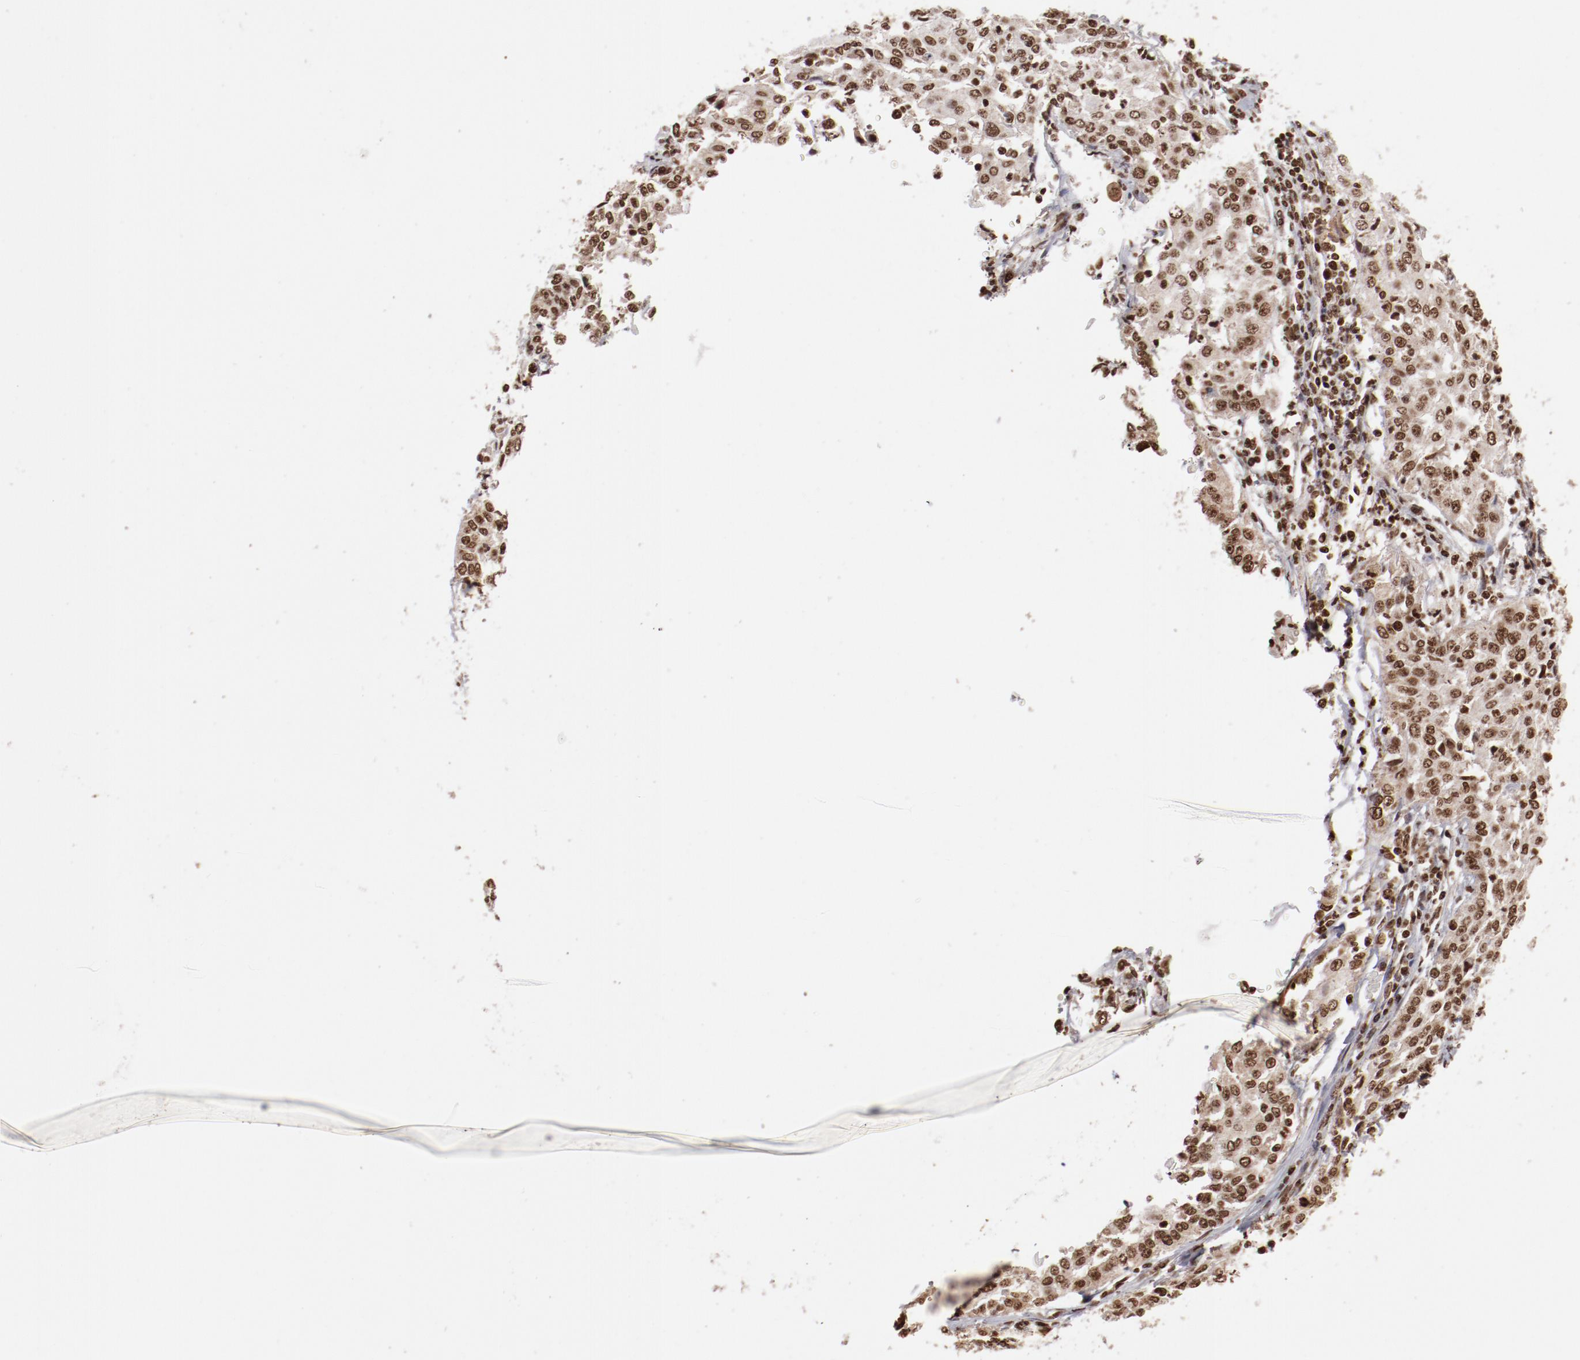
{"staining": {"intensity": "moderate", "quantity": ">75%", "location": "nuclear"}, "tissue": "cervical cancer", "cell_type": "Tumor cells", "image_type": "cancer", "snomed": [{"axis": "morphology", "description": "Squamous cell carcinoma, NOS"}, {"axis": "topography", "description": "Cervix"}], "caption": "Approximately >75% of tumor cells in cervical squamous cell carcinoma show moderate nuclear protein expression as visualized by brown immunohistochemical staining.", "gene": "ABL2", "patient": {"sex": "female", "age": 39}}